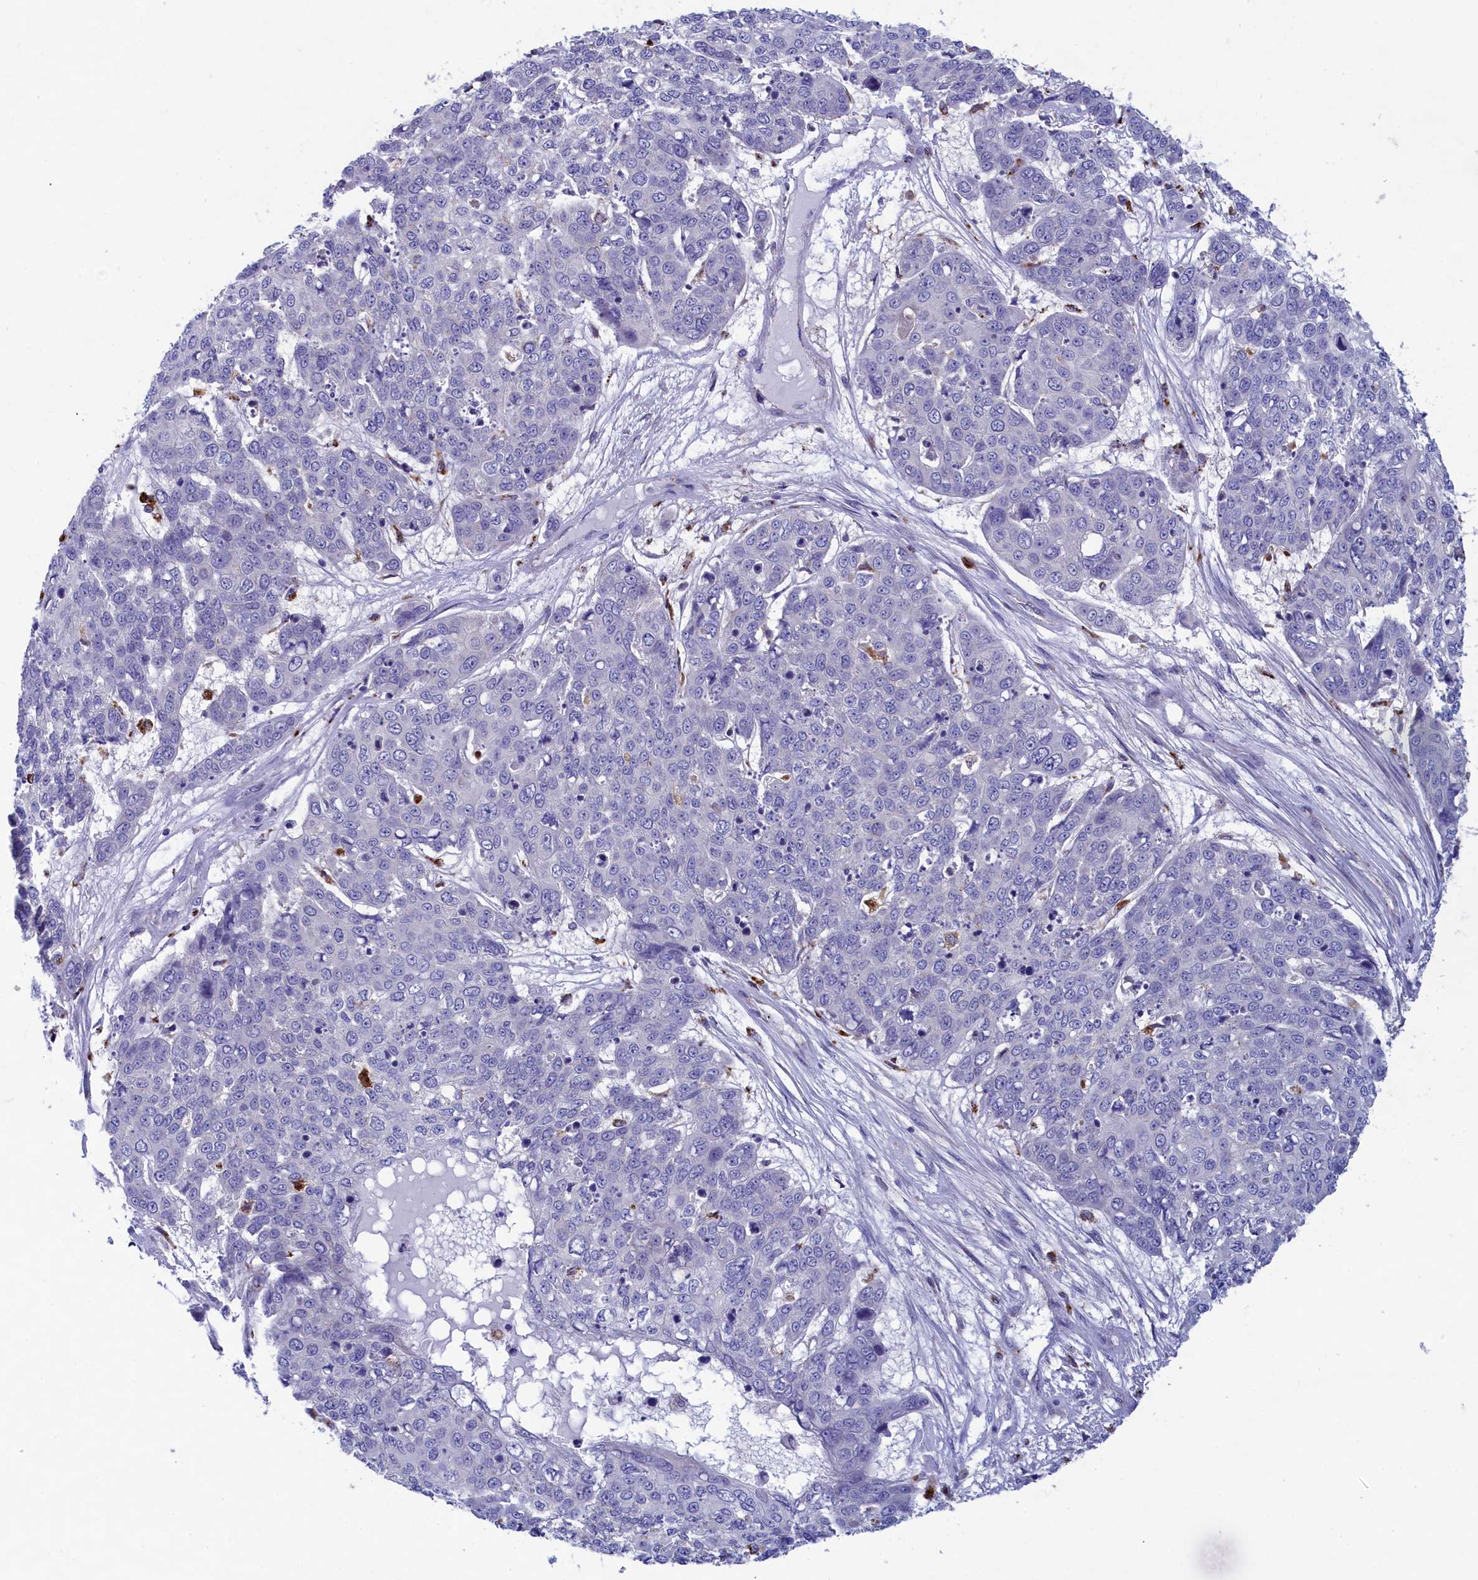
{"staining": {"intensity": "negative", "quantity": "none", "location": "none"}, "tissue": "skin cancer", "cell_type": "Tumor cells", "image_type": "cancer", "snomed": [{"axis": "morphology", "description": "Squamous cell carcinoma, NOS"}, {"axis": "topography", "description": "Skin"}], "caption": "Image shows no significant protein positivity in tumor cells of skin cancer. The staining is performed using DAB (3,3'-diaminobenzidine) brown chromogen with nuclei counter-stained in using hematoxylin.", "gene": "WDR6", "patient": {"sex": "male", "age": 71}}